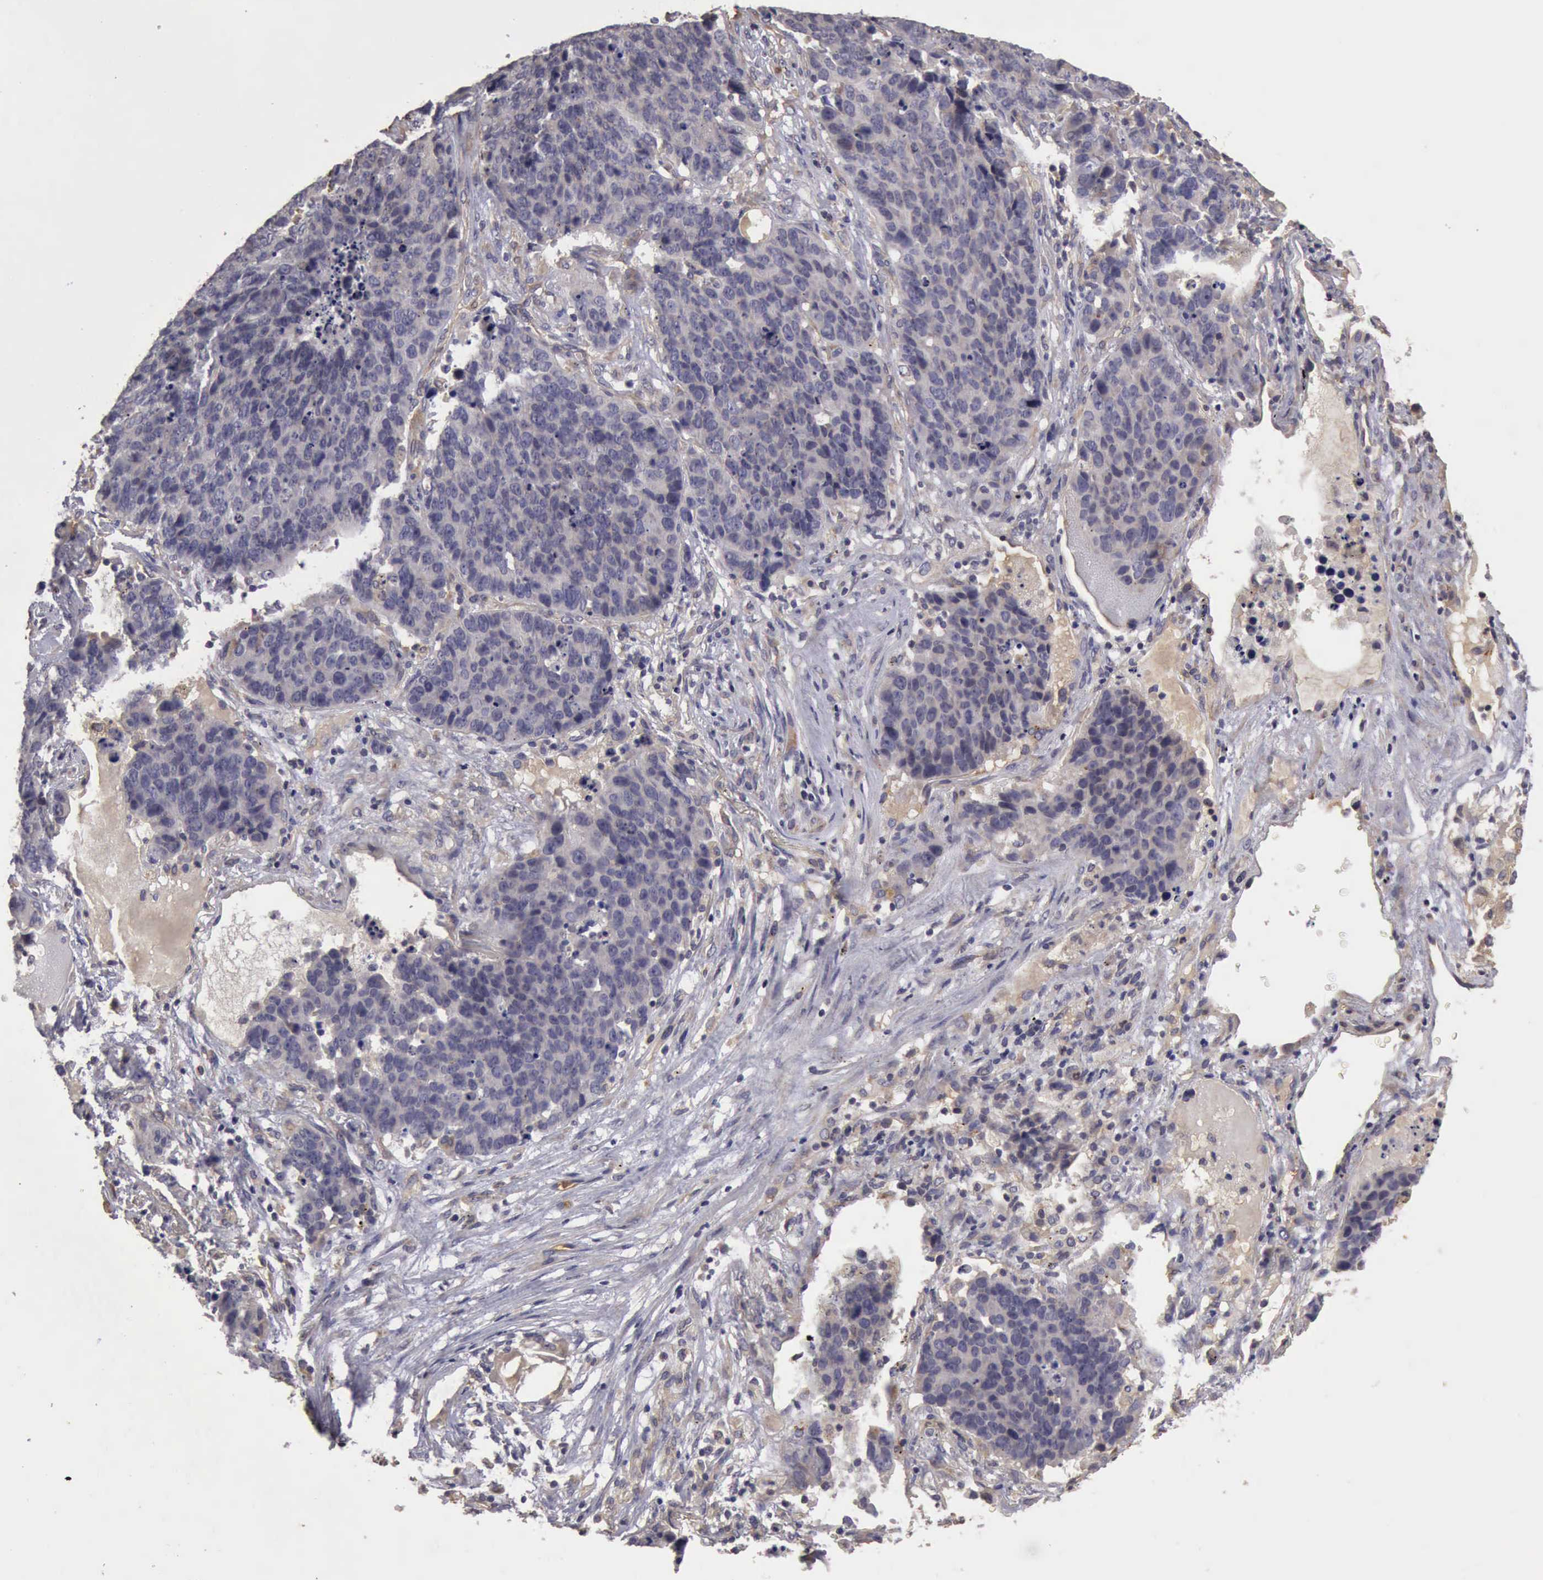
{"staining": {"intensity": "negative", "quantity": "none", "location": "none"}, "tissue": "lung cancer", "cell_type": "Tumor cells", "image_type": "cancer", "snomed": [{"axis": "morphology", "description": "Carcinoid, malignant, NOS"}, {"axis": "topography", "description": "Lung"}], "caption": "IHC image of neoplastic tissue: malignant carcinoid (lung) stained with DAB (3,3'-diaminobenzidine) displays no significant protein positivity in tumor cells.", "gene": "BMX", "patient": {"sex": "male", "age": 60}}